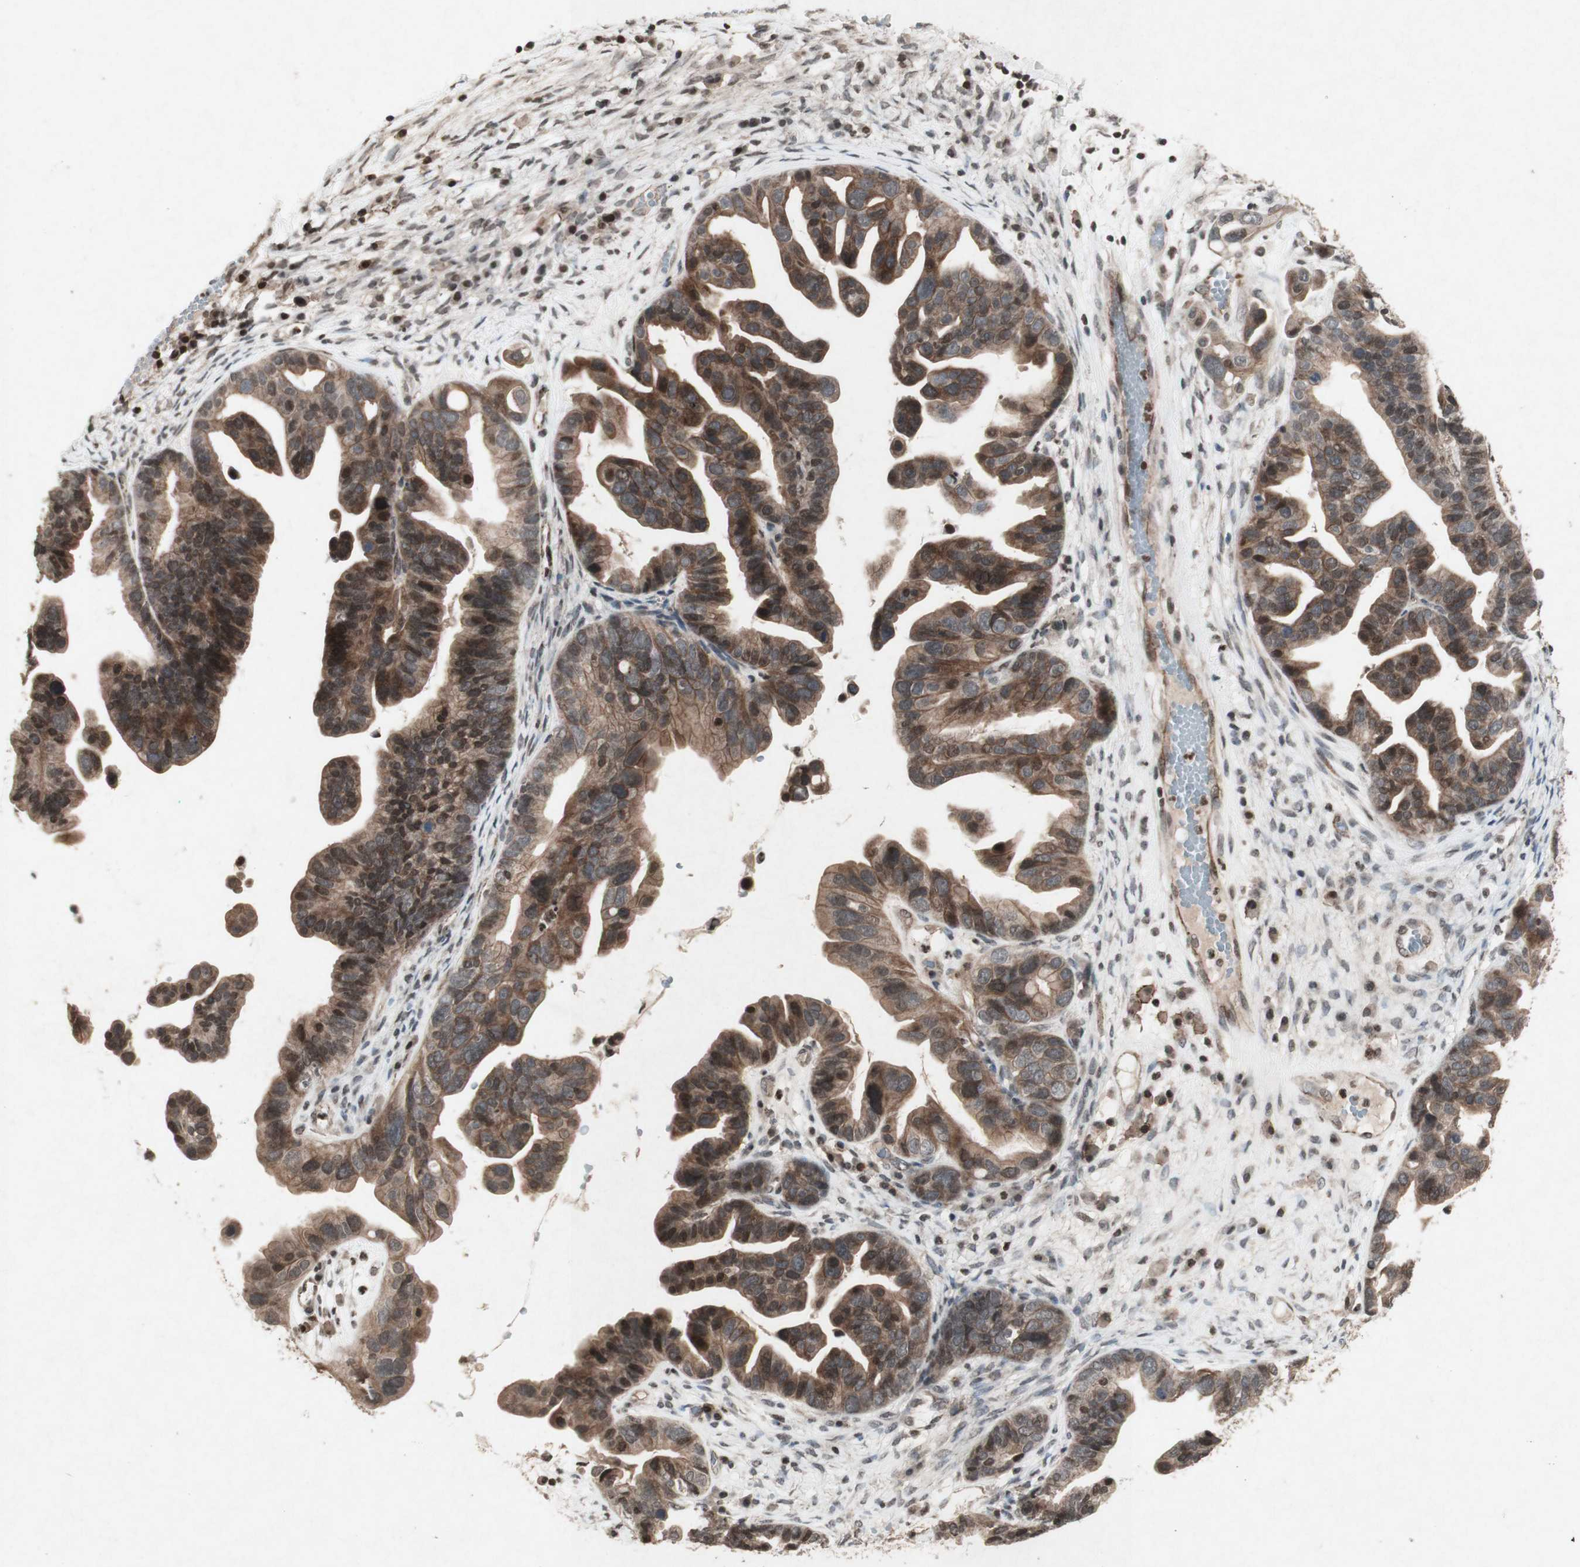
{"staining": {"intensity": "moderate", "quantity": ">75%", "location": "cytoplasmic/membranous,nuclear"}, "tissue": "ovarian cancer", "cell_type": "Tumor cells", "image_type": "cancer", "snomed": [{"axis": "morphology", "description": "Cystadenocarcinoma, serous, NOS"}, {"axis": "topography", "description": "Ovary"}], "caption": "An IHC photomicrograph of neoplastic tissue is shown. Protein staining in brown shows moderate cytoplasmic/membranous and nuclear positivity in ovarian cancer within tumor cells.", "gene": "PLXNA1", "patient": {"sex": "female", "age": 56}}